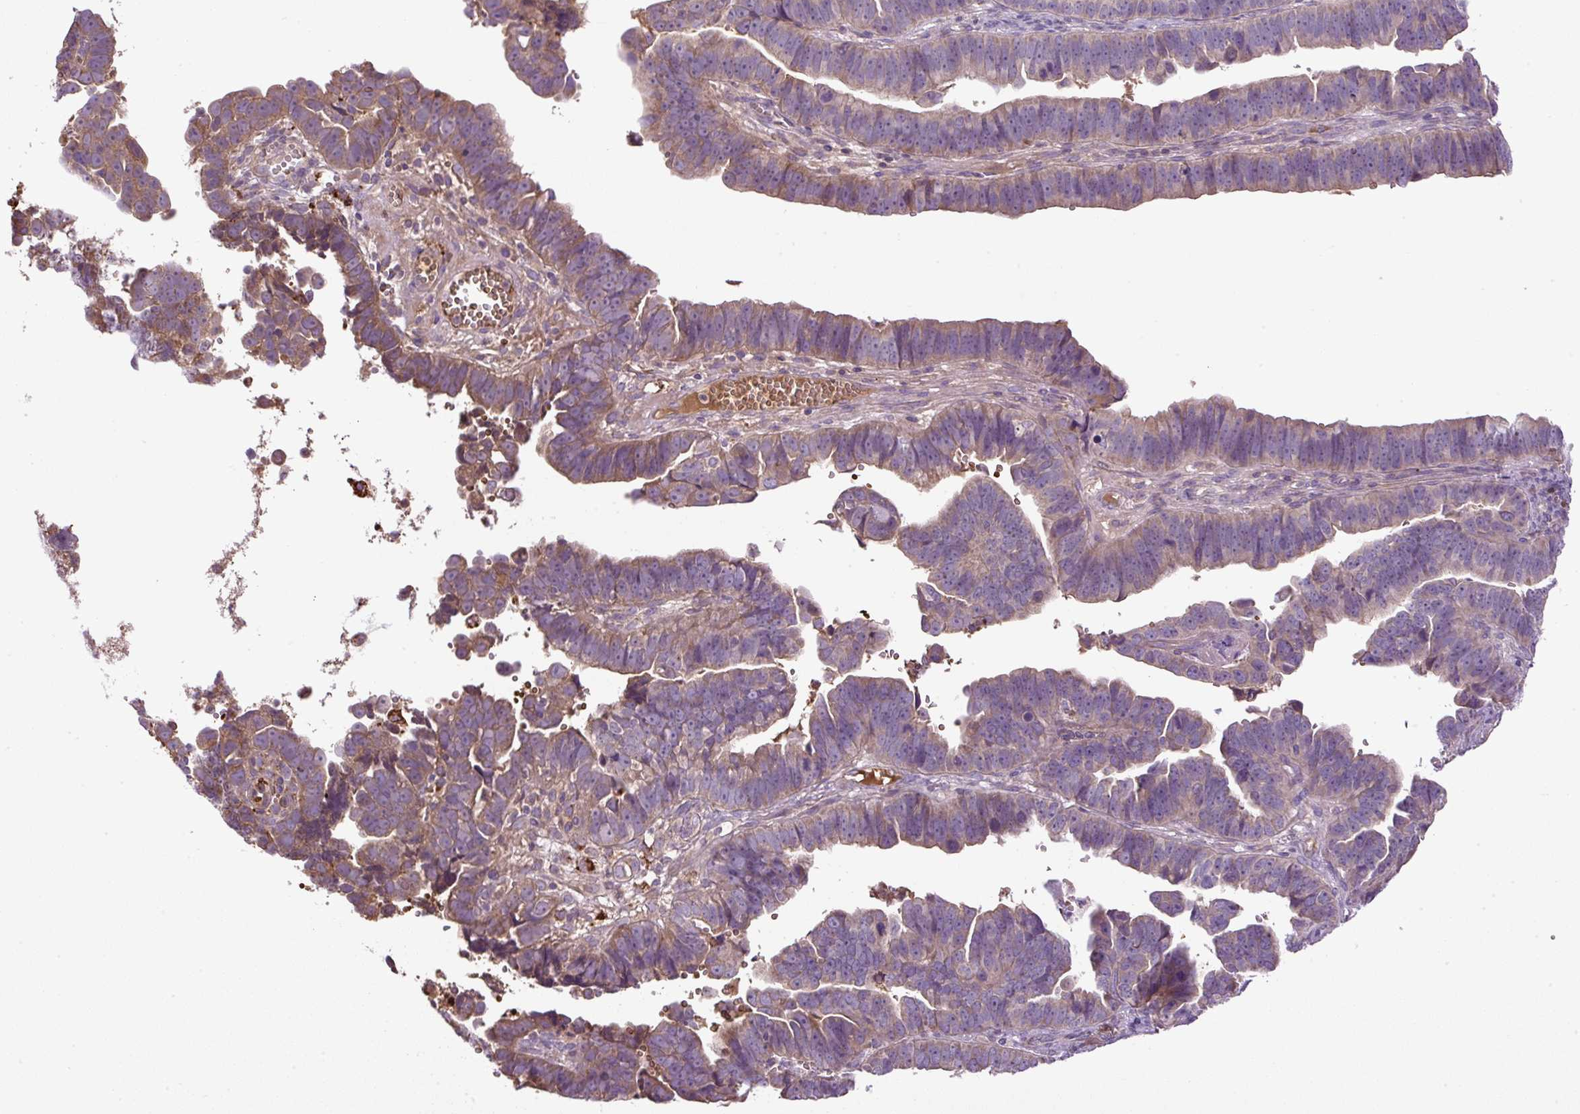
{"staining": {"intensity": "weak", "quantity": "25%-75%", "location": "cytoplasmic/membranous"}, "tissue": "endometrial cancer", "cell_type": "Tumor cells", "image_type": "cancer", "snomed": [{"axis": "morphology", "description": "Adenocarcinoma, NOS"}, {"axis": "topography", "description": "Endometrium"}], "caption": "Tumor cells show low levels of weak cytoplasmic/membranous expression in approximately 25%-75% of cells in human endometrial cancer (adenocarcinoma).", "gene": "CXCL13", "patient": {"sex": "female", "age": 75}}